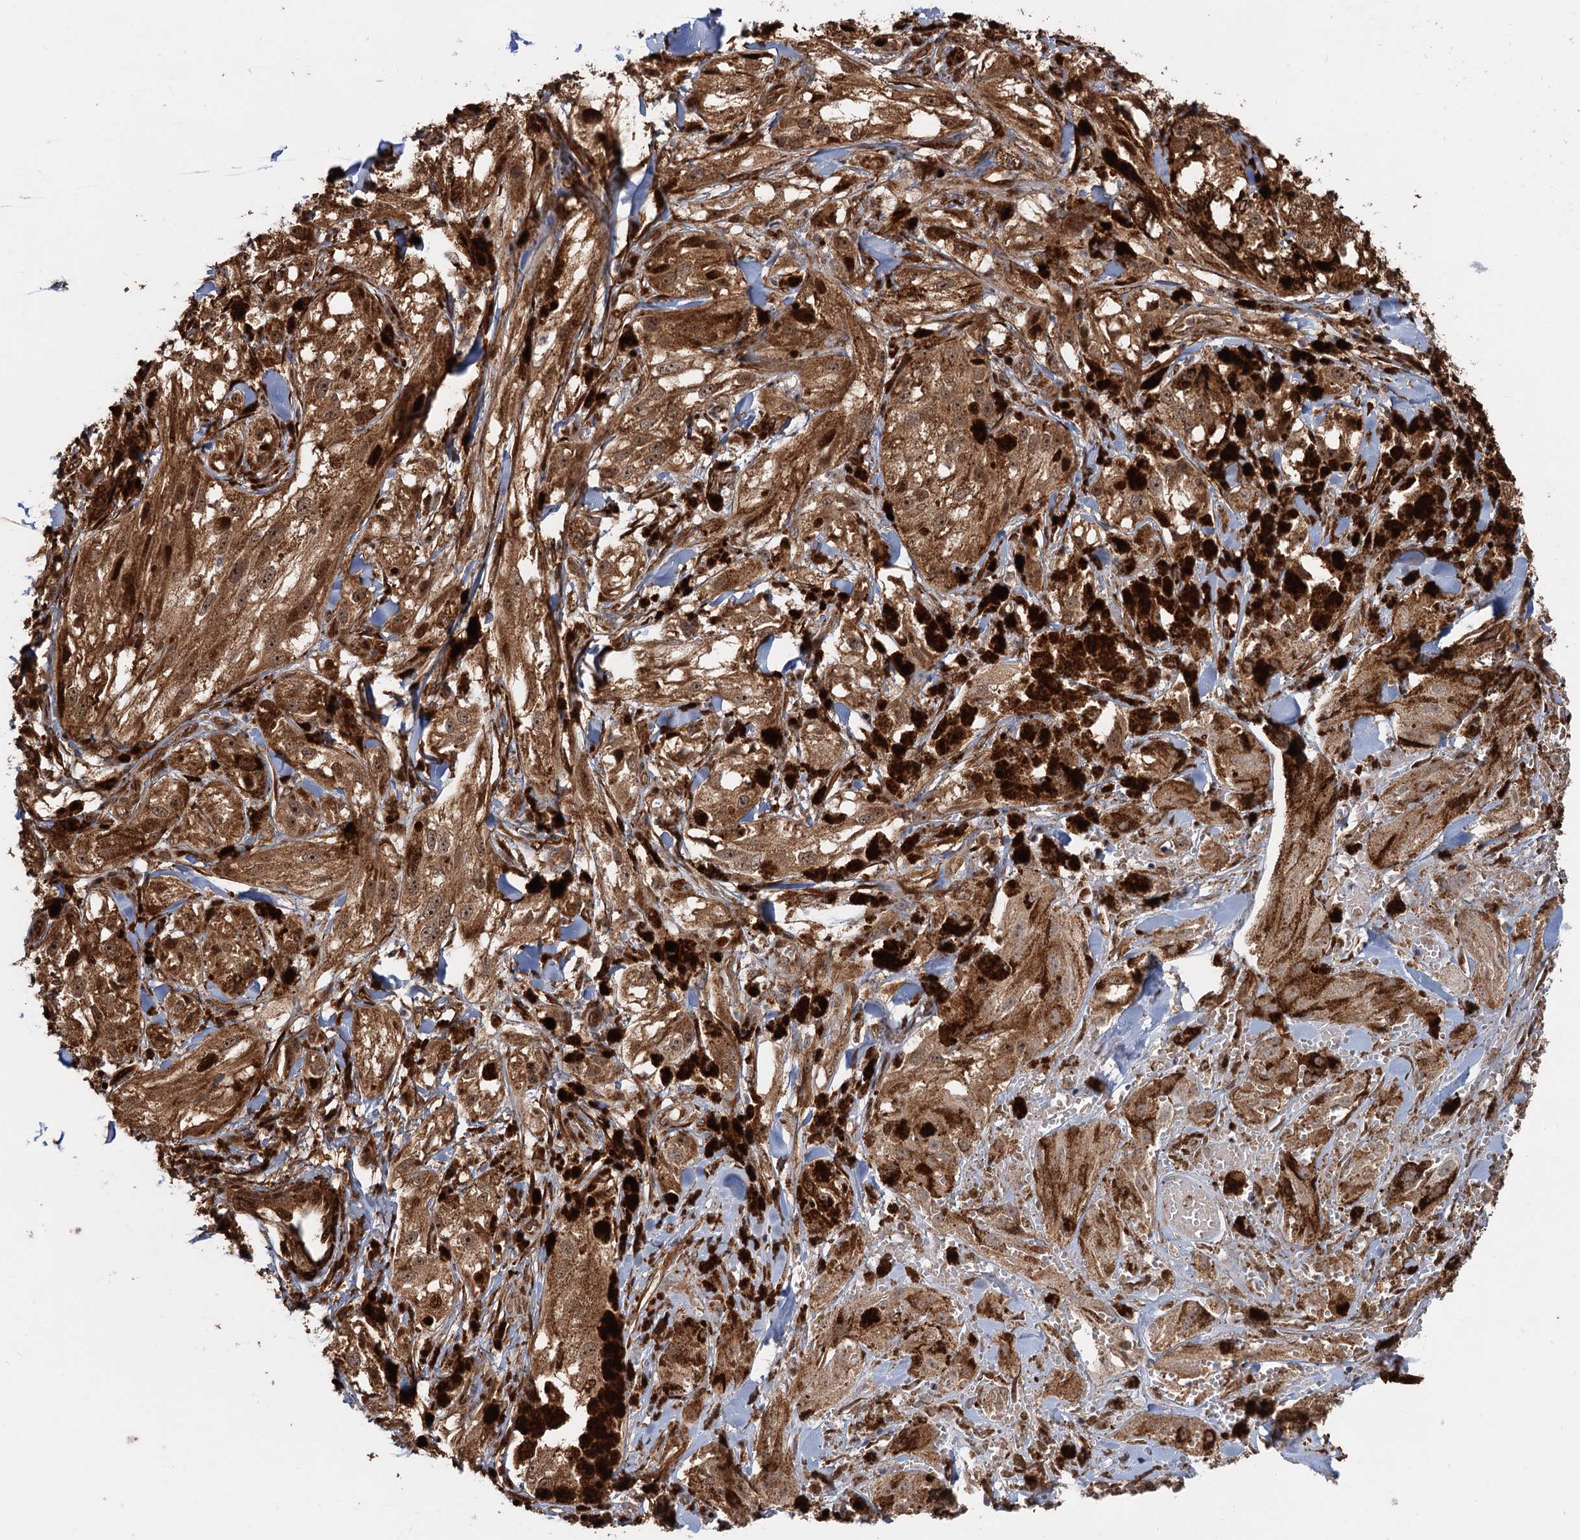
{"staining": {"intensity": "moderate", "quantity": ">75%", "location": "cytoplasmic/membranous,nuclear"}, "tissue": "melanoma", "cell_type": "Tumor cells", "image_type": "cancer", "snomed": [{"axis": "morphology", "description": "Malignant melanoma, NOS"}, {"axis": "topography", "description": "Skin"}], "caption": "There is medium levels of moderate cytoplasmic/membranous and nuclear positivity in tumor cells of malignant melanoma, as demonstrated by immunohistochemical staining (brown color).", "gene": "SNRNP25", "patient": {"sex": "male", "age": 88}}